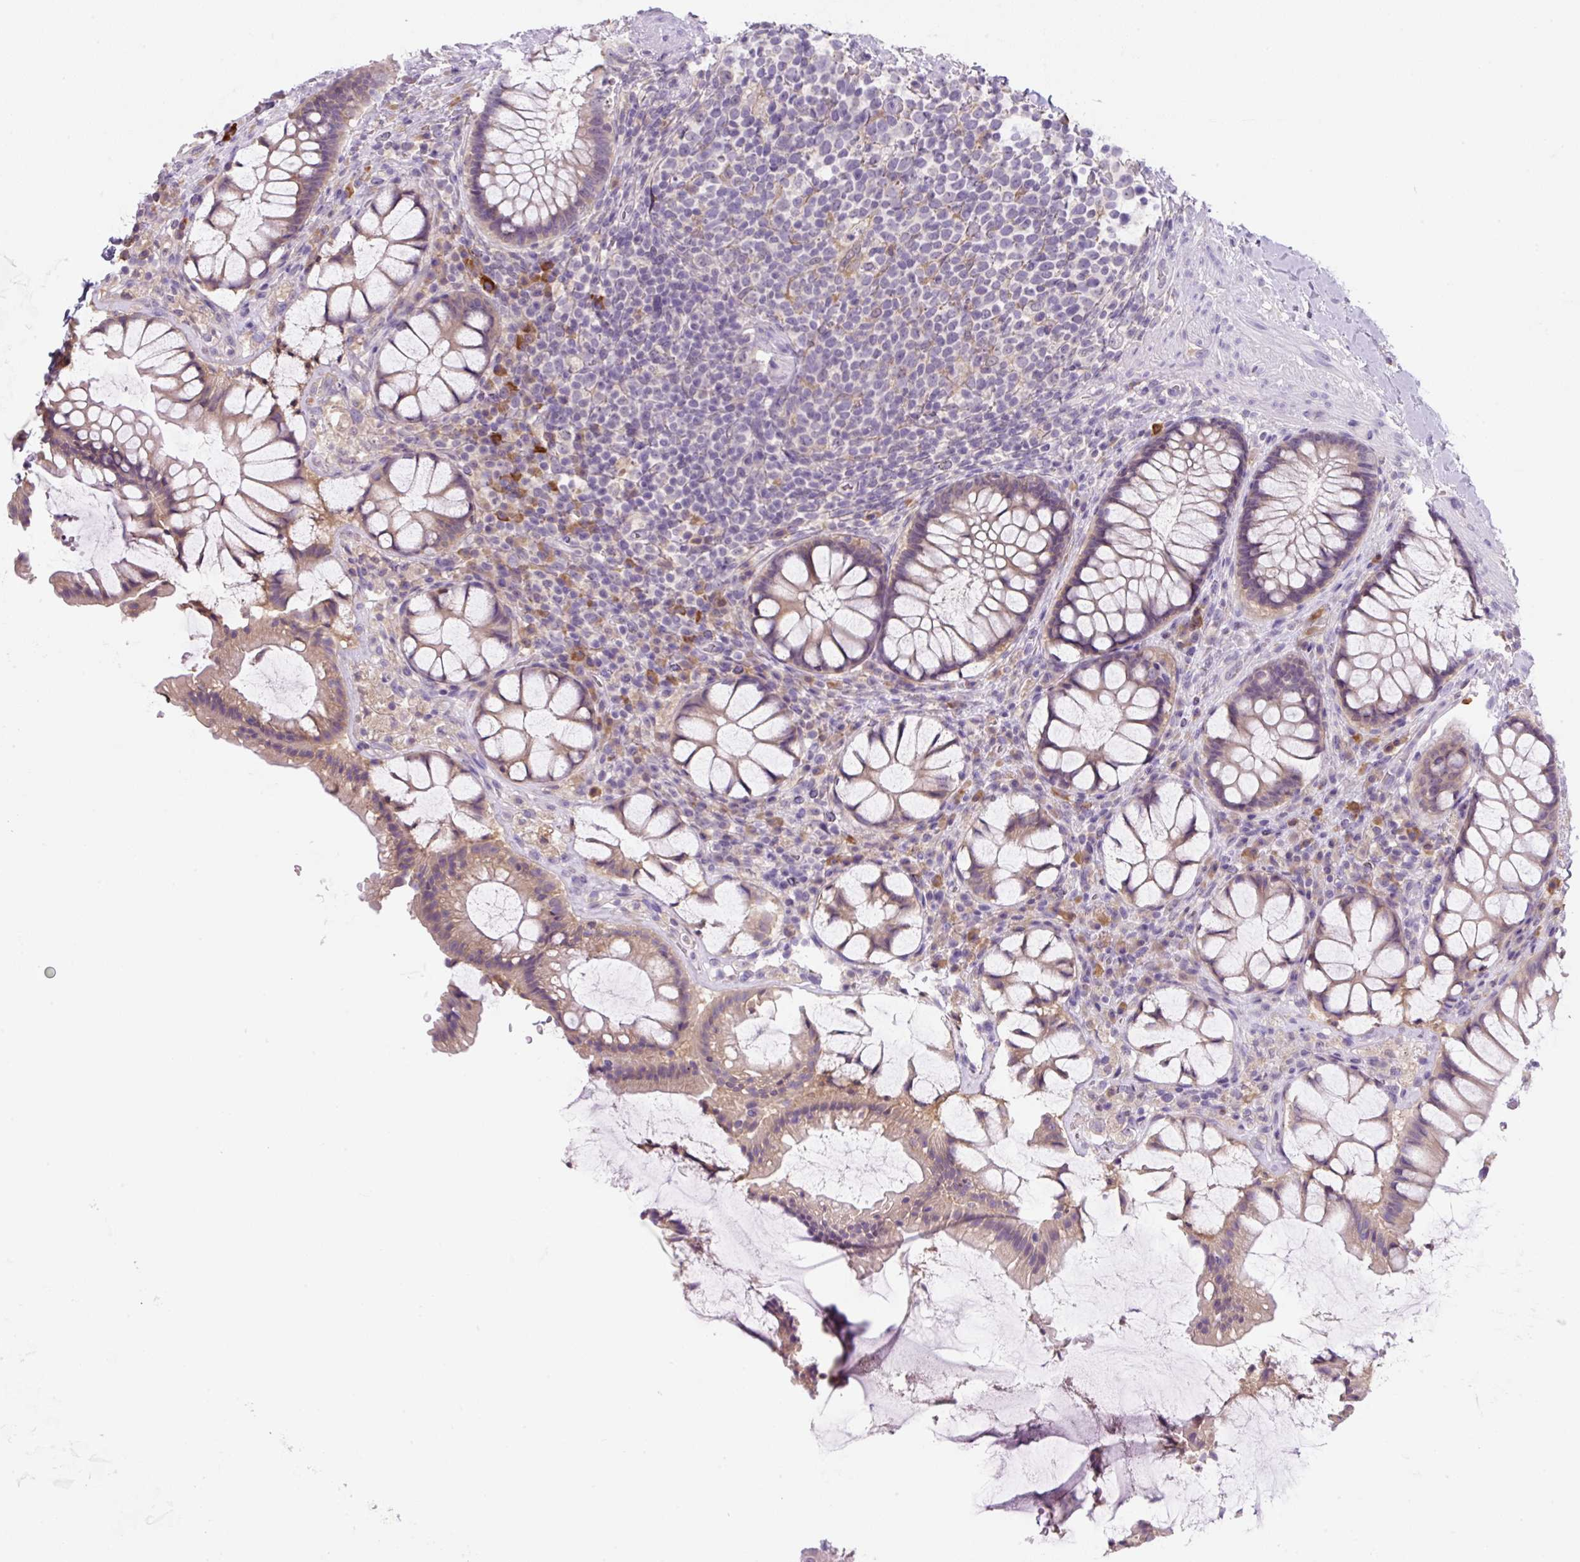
{"staining": {"intensity": "weak", "quantity": ">75%", "location": "cytoplasmic/membranous"}, "tissue": "rectum", "cell_type": "Glandular cells", "image_type": "normal", "snomed": [{"axis": "morphology", "description": "Normal tissue, NOS"}, {"axis": "topography", "description": "Rectum"}], "caption": "Glandular cells display low levels of weak cytoplasmic/membranous positivity in about >75% of cells in unremarkable rectum. Using DAB (brown) and hematoxylin (blue) stains, captured at high magnification using brightfield microscopy.", "gene": "FZD5", "patient": {"sex": "female", "age": 58}}